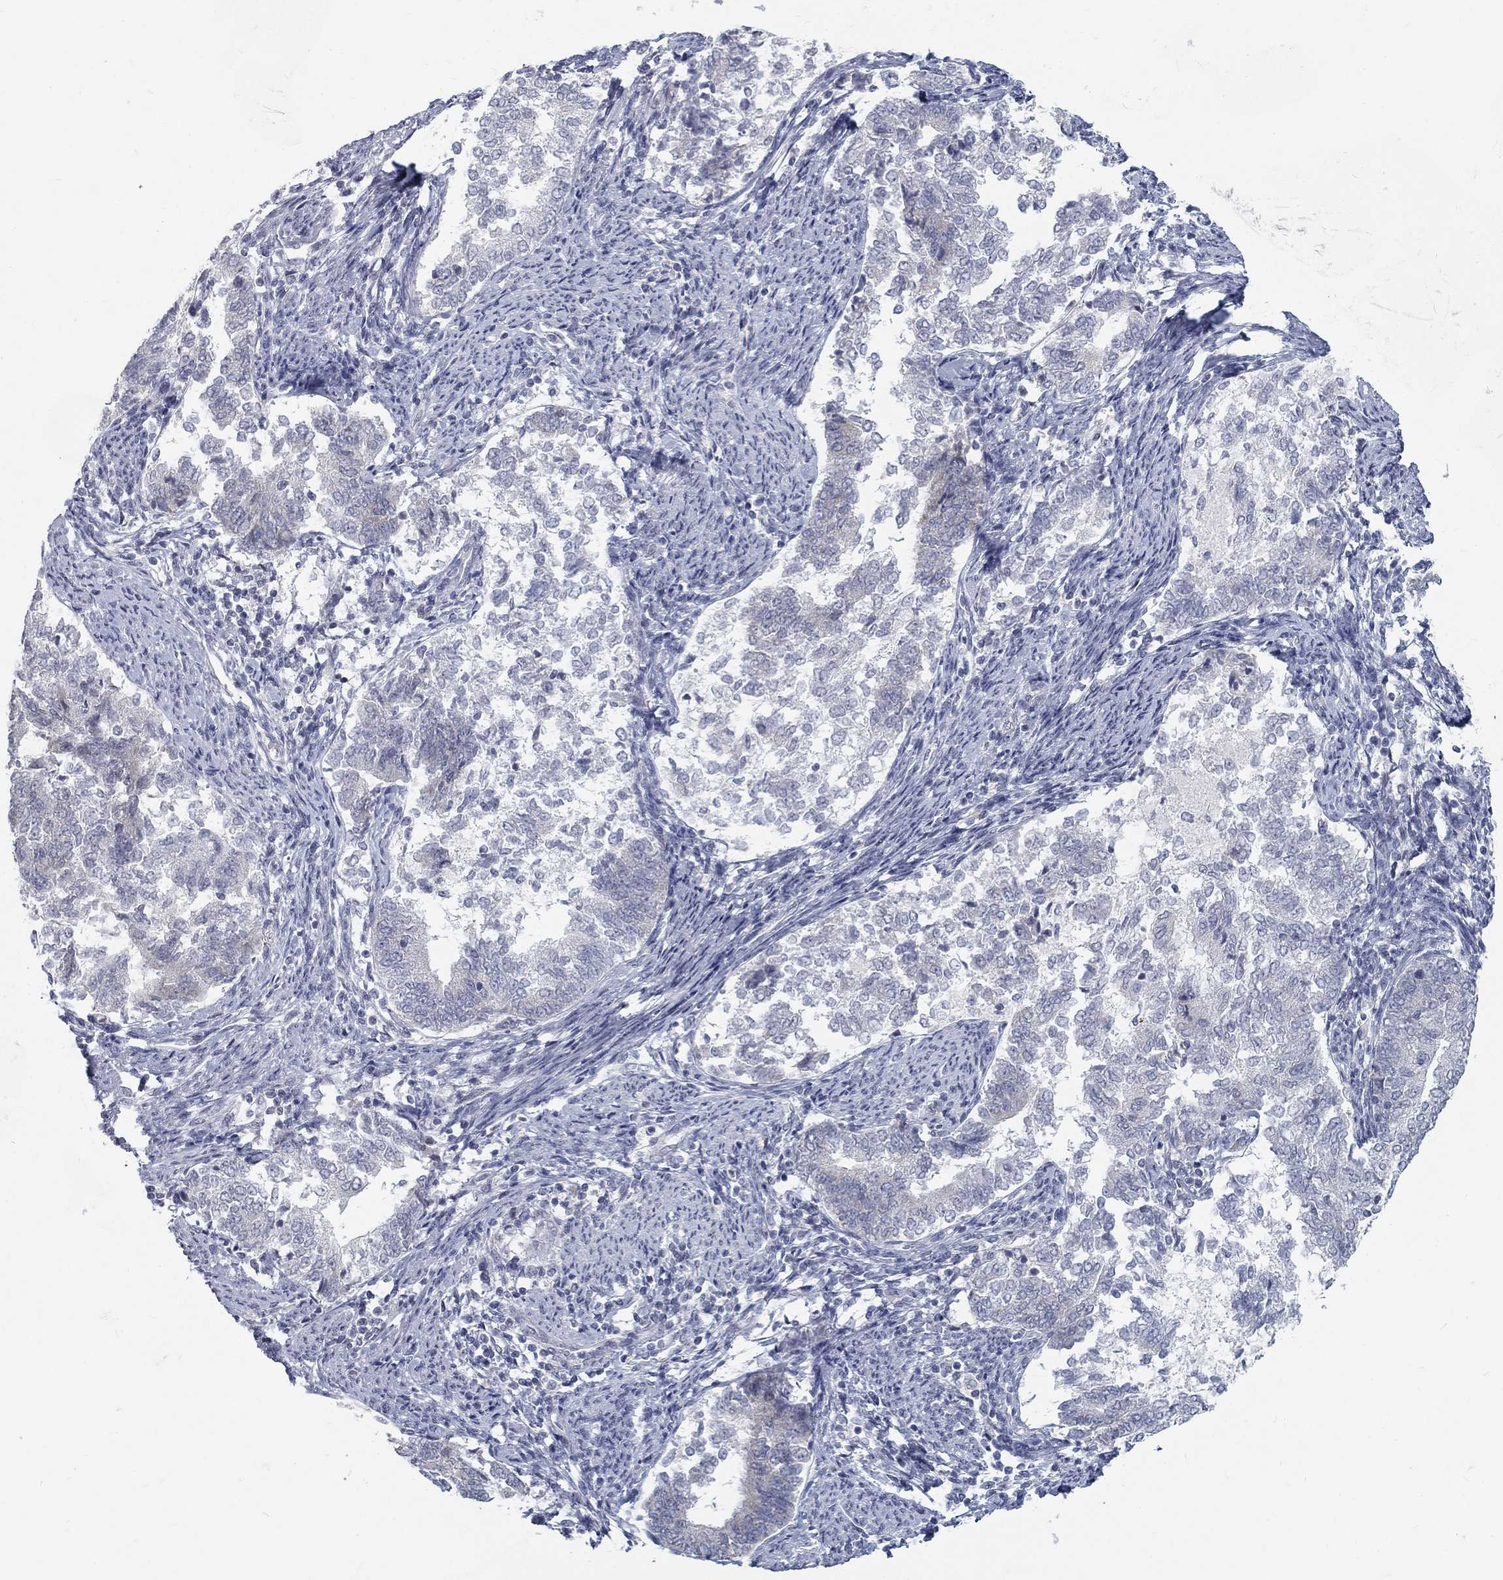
{"staining": {"intensity": "negative", "quantity": "none", "location": "none"}, "tissue": "endometrial cancer", "cell_type": "Tumor cells", "image_type": "cancer", "snomed": [{"axis": "morphology", "description": "Adenocarcinoma, NOS"}, {"axis": "topography", "description": "Endometrium"}], "caption": "Image shows no significant protein positivity in tumor cells of adenocarcinoma (endometrial).", "gene": "ATP1A3", "patient": {"sex": "female", "age": 65}}